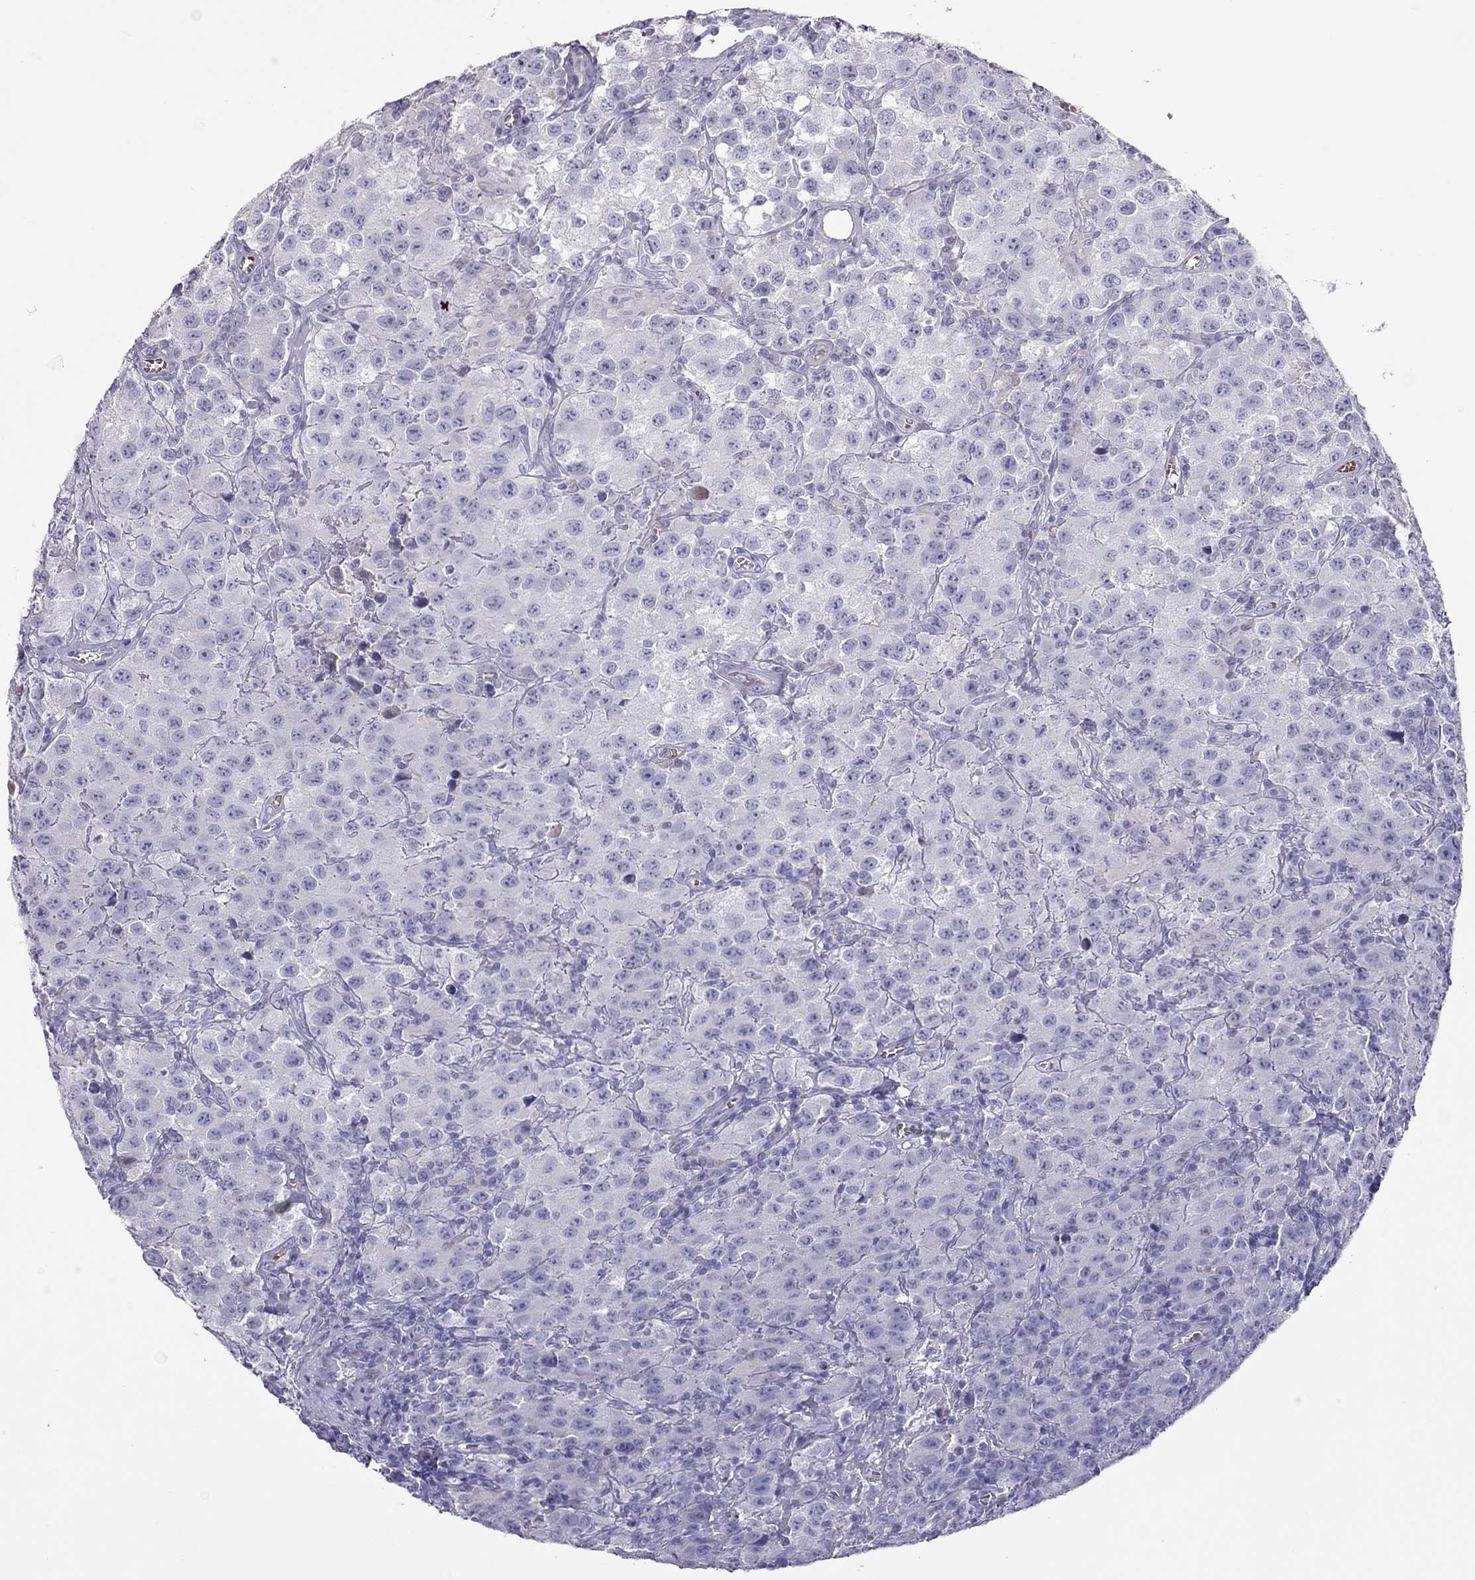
{"staining": {"intensity": "negative", "quantity": "none", "location": "none"}, "tissue": "testis cancer", "cell_type": "Tumor cells", "image_type": "cancer", "snomed": [{"axis": "morphology", "description": "Seminoma, NOS"}, {"axis": "topography", "description": "Testis"}], "caption": "Image shows no protein positivity in tumor cells of testis seminoma tissue.", "gene": "RHD", "patient": {"sex": "male", "age": 52}}